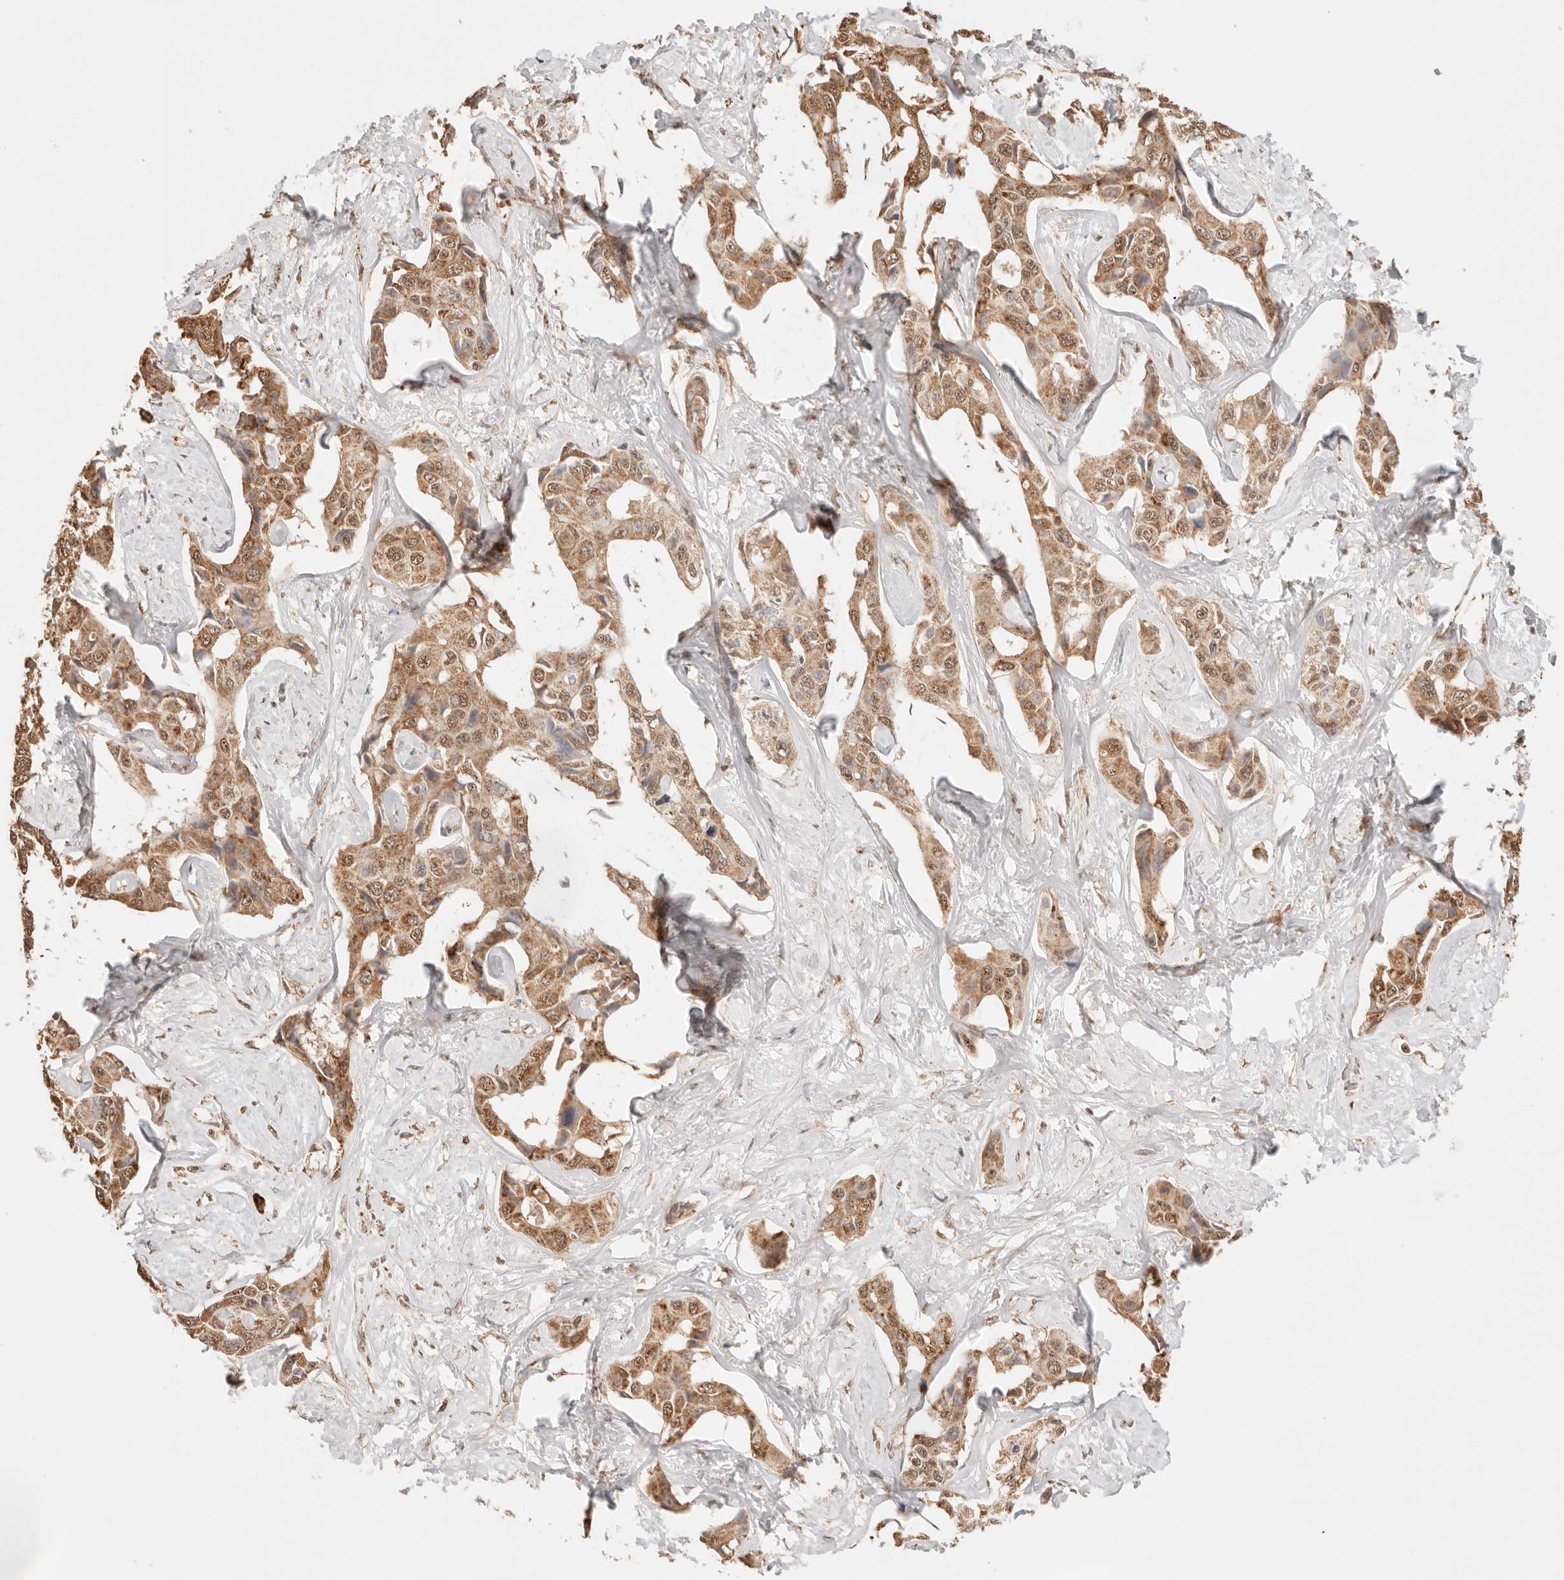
{"staining": {"intensity": "moderate", "quantity": ">75%", "location": "cytoplasmic/membranous,nuclear"}, "tissue": "liver cancer", "cell_type": "Tumor cells", "image_type": "cancer", "snomed": [{"axis": "morphology", "description": "Cholangiocarcinoma"}, {"axis": "topography", "description": "Liver"}], "caption": "A micrograph of cholangiocarcinoma (liver) stained for a protein reveals moderate cytoplasmic/membranous and nuclear brown staining in tumor cells.", "gene": "IL1R2", "patient": {"sex": "male", "age": 59}}